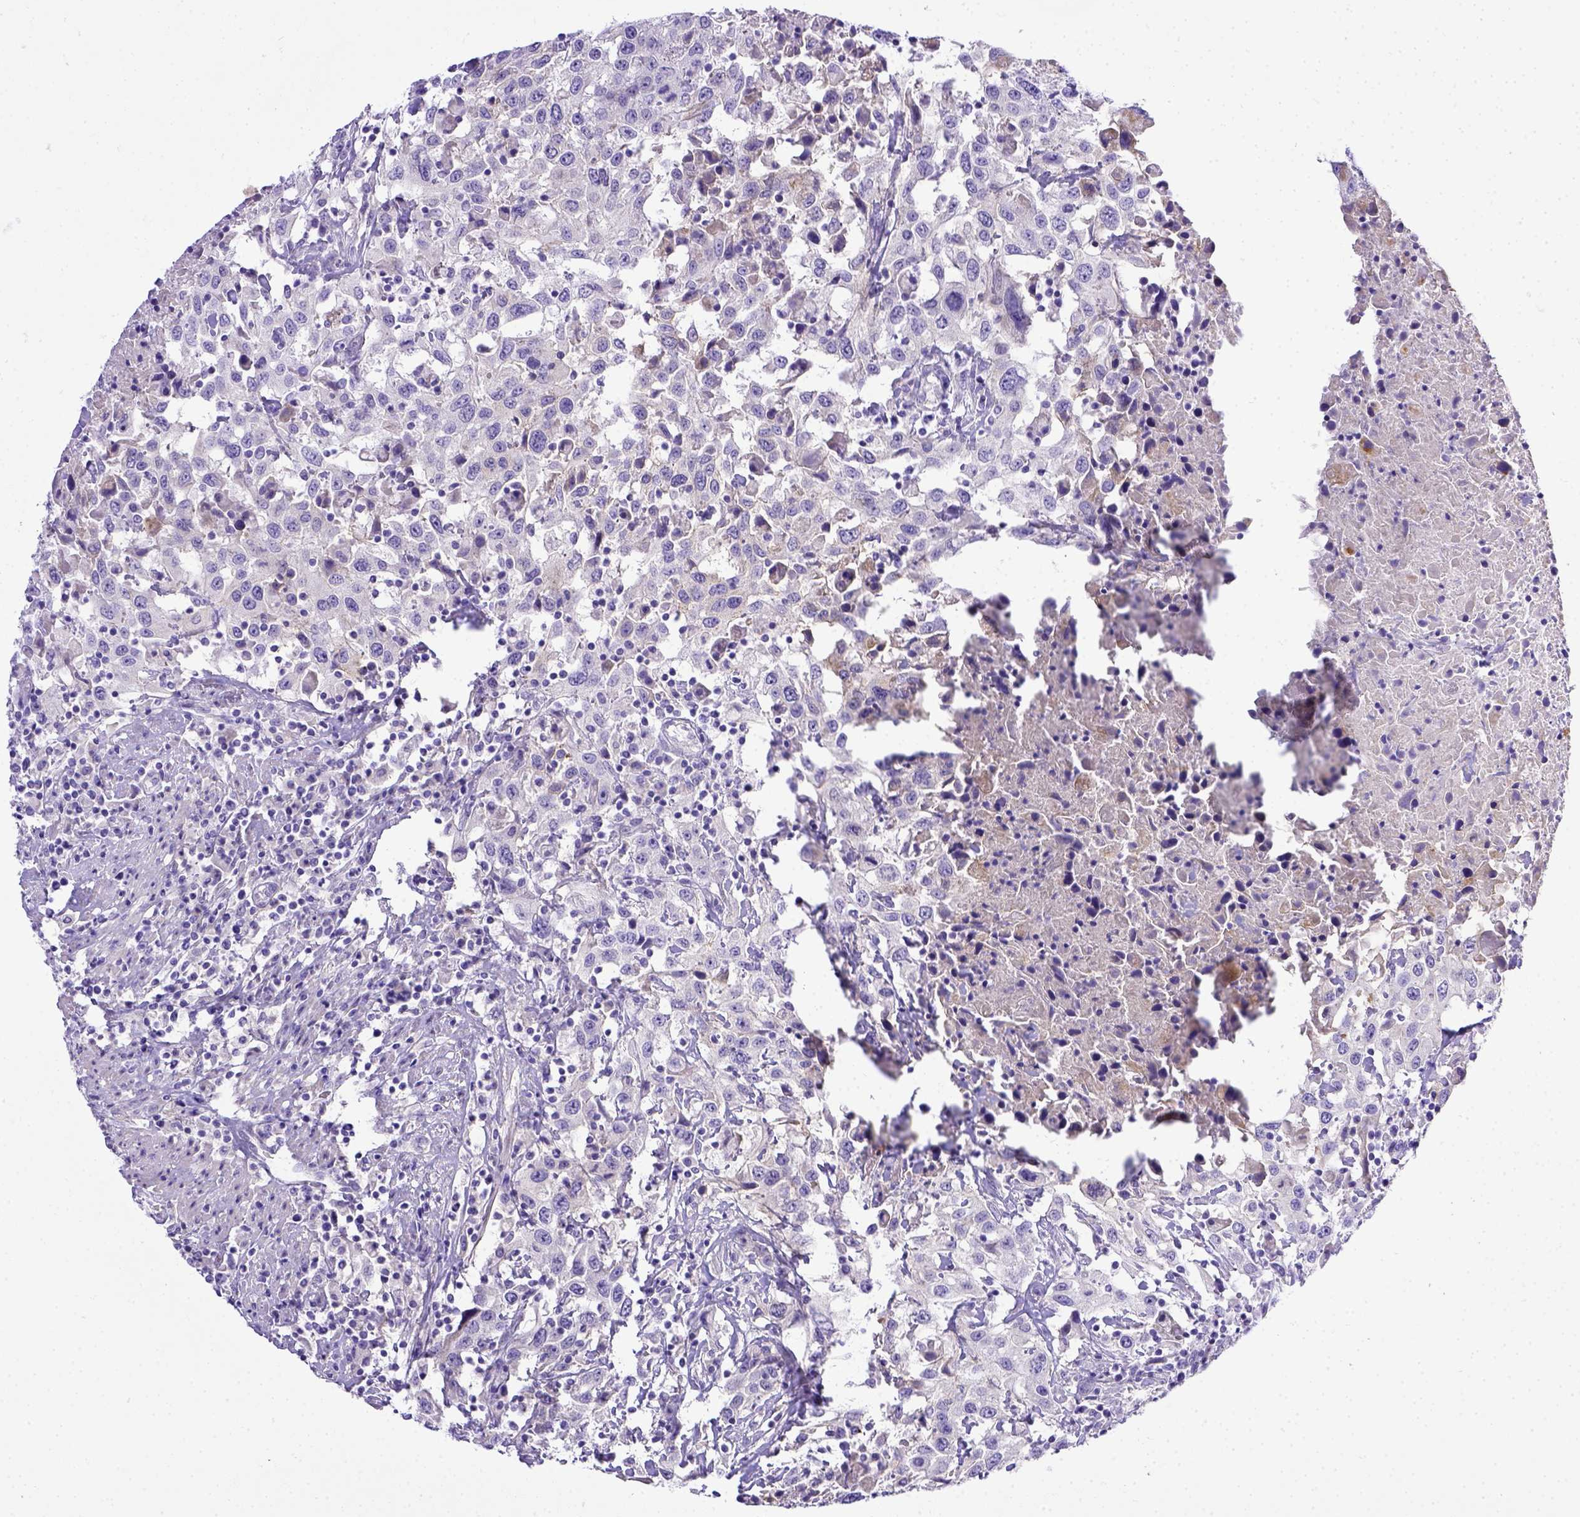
{"staining": {"intensity": "negative", "quantity": "none", "location": "none"}, "tissue": "urothelial cancer", "cell_type": "Tumor cells", "image_type": "cancer", "snomed": [{"axis": "morphology", "description": "Urothelial carcinoma, High grade"}, {"axis": "topography", "description": "Urinary bladder"}], "caption": "This is an immunohistochemistry micrograph of human high-grade urothelial carcinoma. There is no positivity in tumor cells.", "gene": "BTN1A1", "patient": {"sex": "male", "age": 61}}